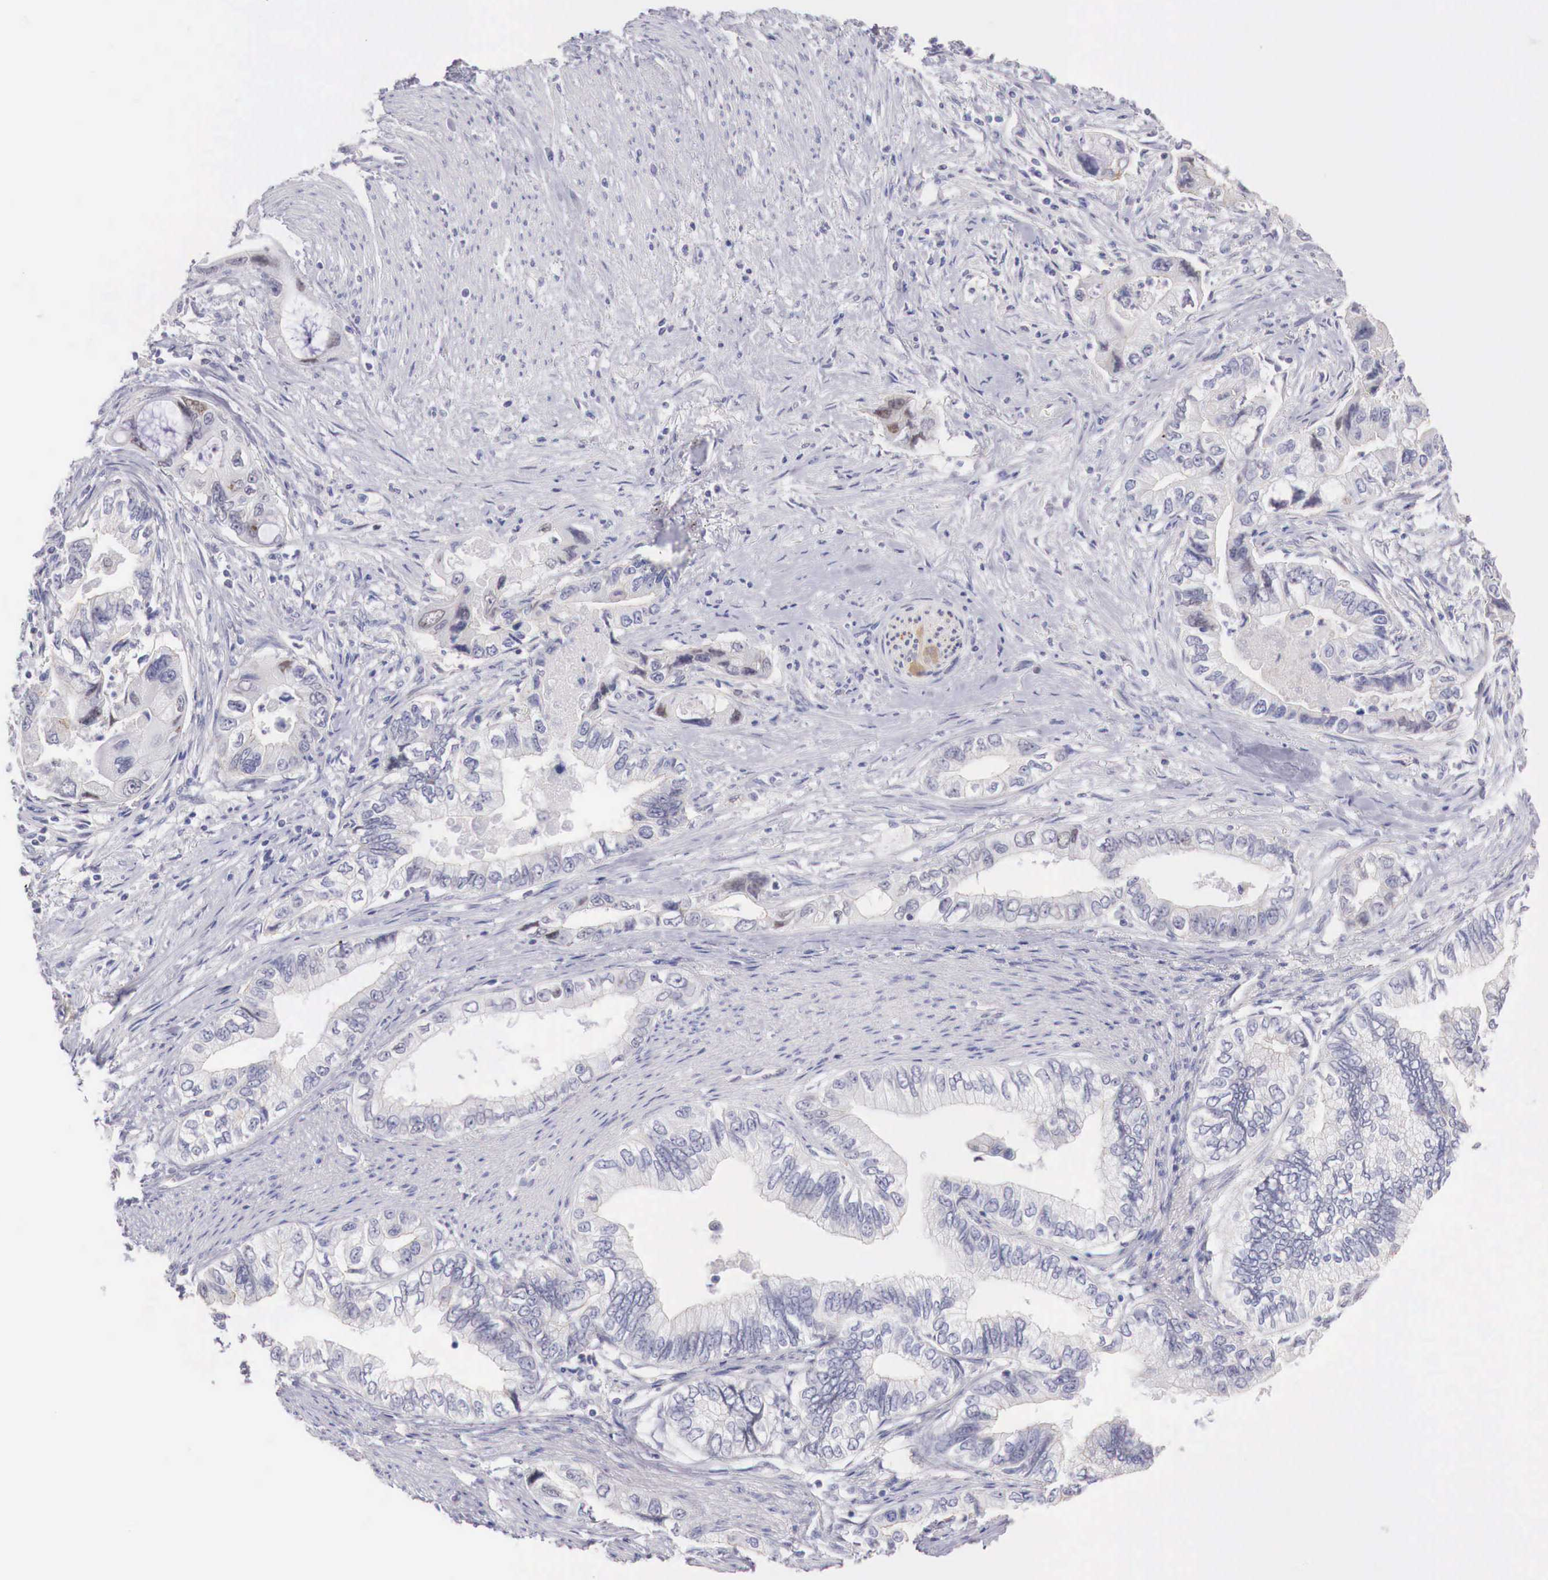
{"staining": {"intensity": "negative", "quantity": "none", "location": "none"}, "tissue": "pancreatic cancer", "cell_type": "Tumor cells", "image_type": "cancer", "snomed": [{"axis": "morphology", "description": "Adenocarcinoma, NOS"}, {"axis": "topography", "description": "Pancreas"}, {"axis": "topography", "description": "Stomach, upper"}], "caption": "Immunohistochemistry (IHC) histopathology image of neoplastic tissue: adenocarcinoma (pancreatic) stained with DAB displays no significant protein positivity in tumor cells.", "gene": "TRIM13", "patient": {"sex": "male", "age": 77}}